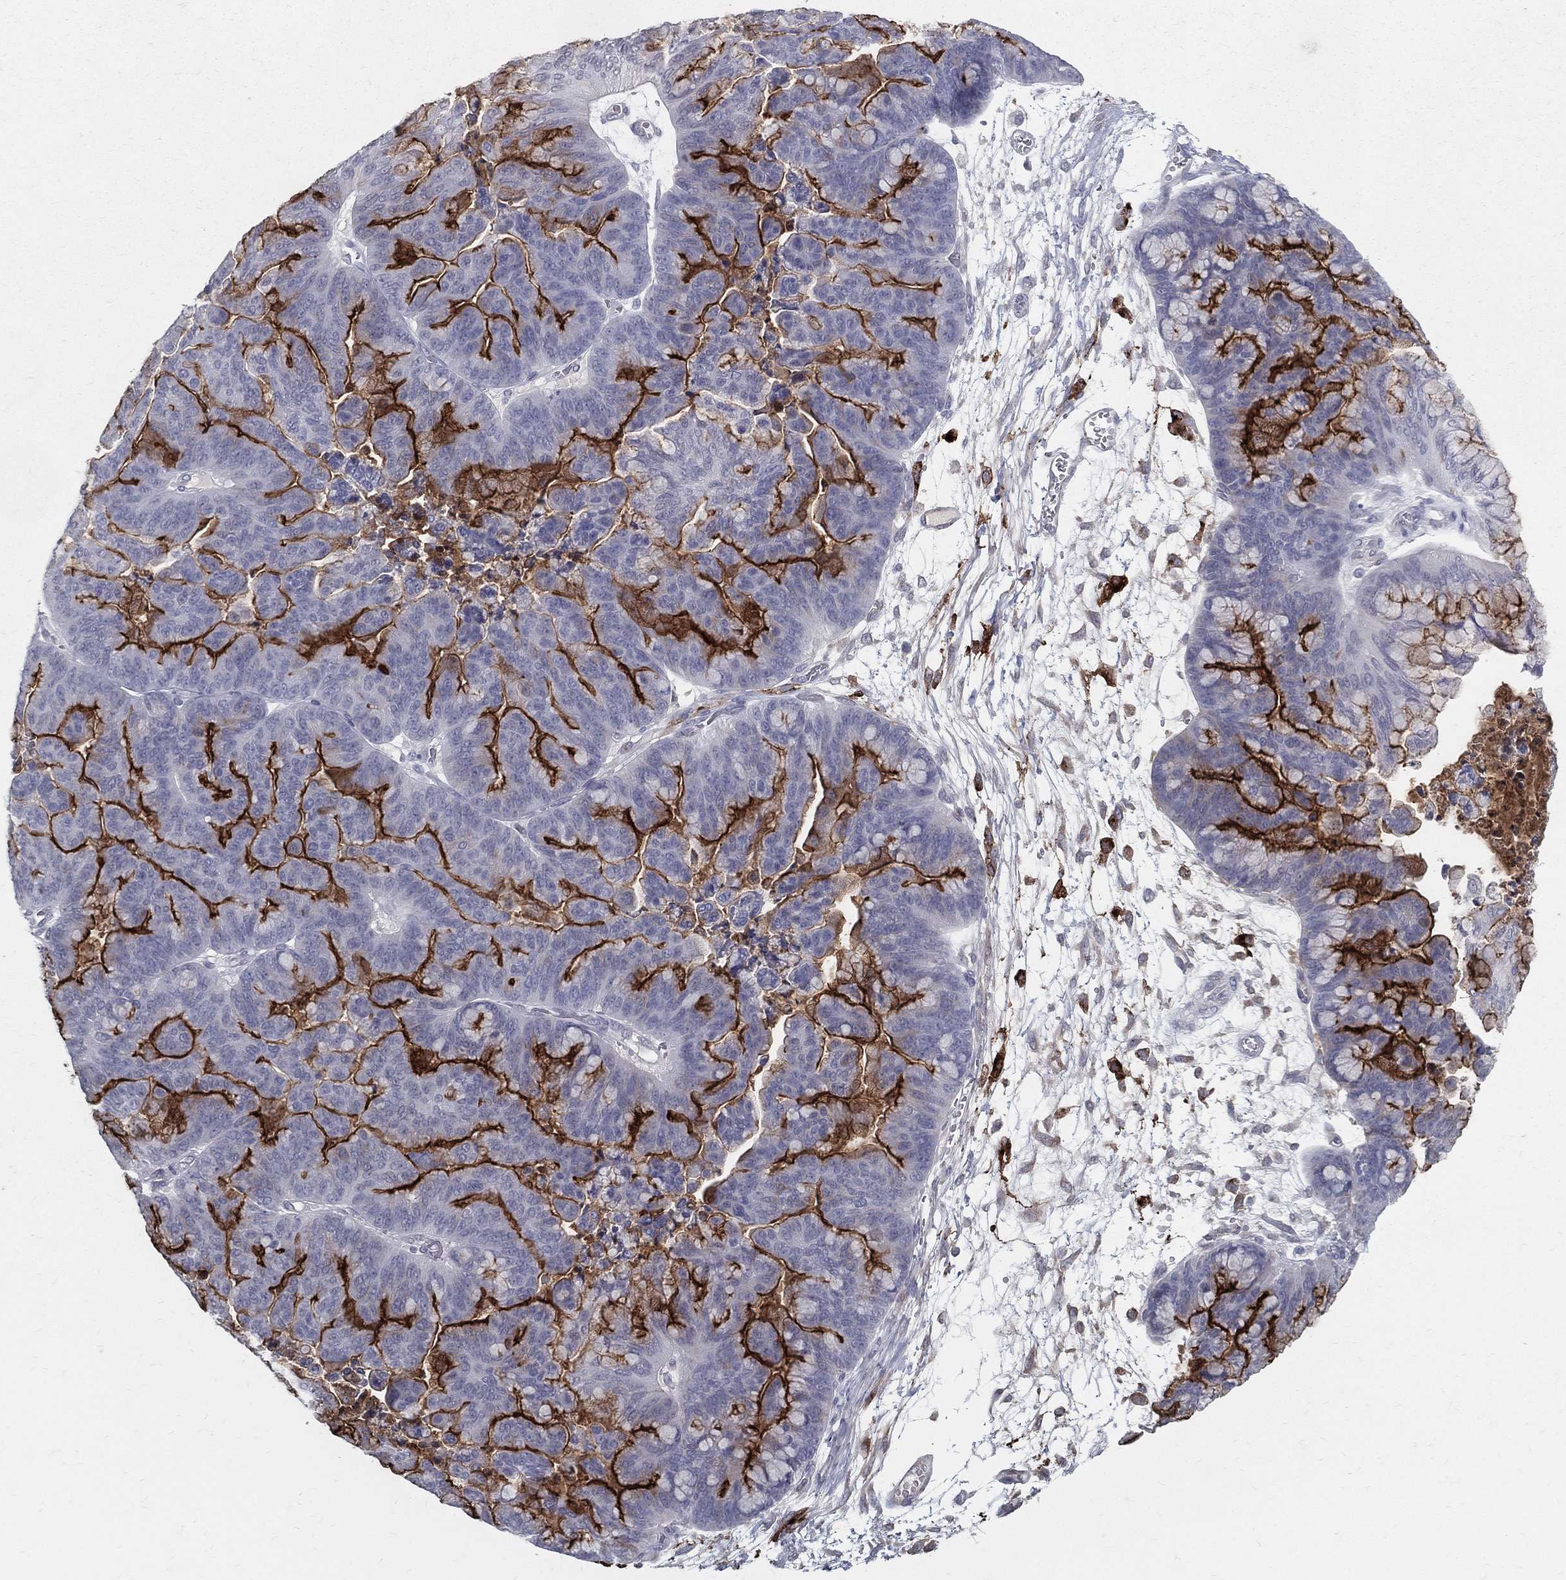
{"staining": {"intensity": "strong", "quantity": "<25%", "location": "cytoplasmic/membranous"}, "tissue": "ovarian cancer", "cell_type": "Tumor cells", "image_type": "cancer", "snomed": [{"axis": "morphology", "description": "Cystadenocarcinoma, mucinous, NOS"}, {"axis": "topography", "description": "Ovary"}], "caption": "Immunohistochemical staining of human ovarian cancer exhibits strong cytoplasmic/membranous protein staining in about <25% of tumor cells. (IHC, brightfield microscopy, high magnification).", "gene": "ACE2", "patient": {"sex": "female", "age": 67}}